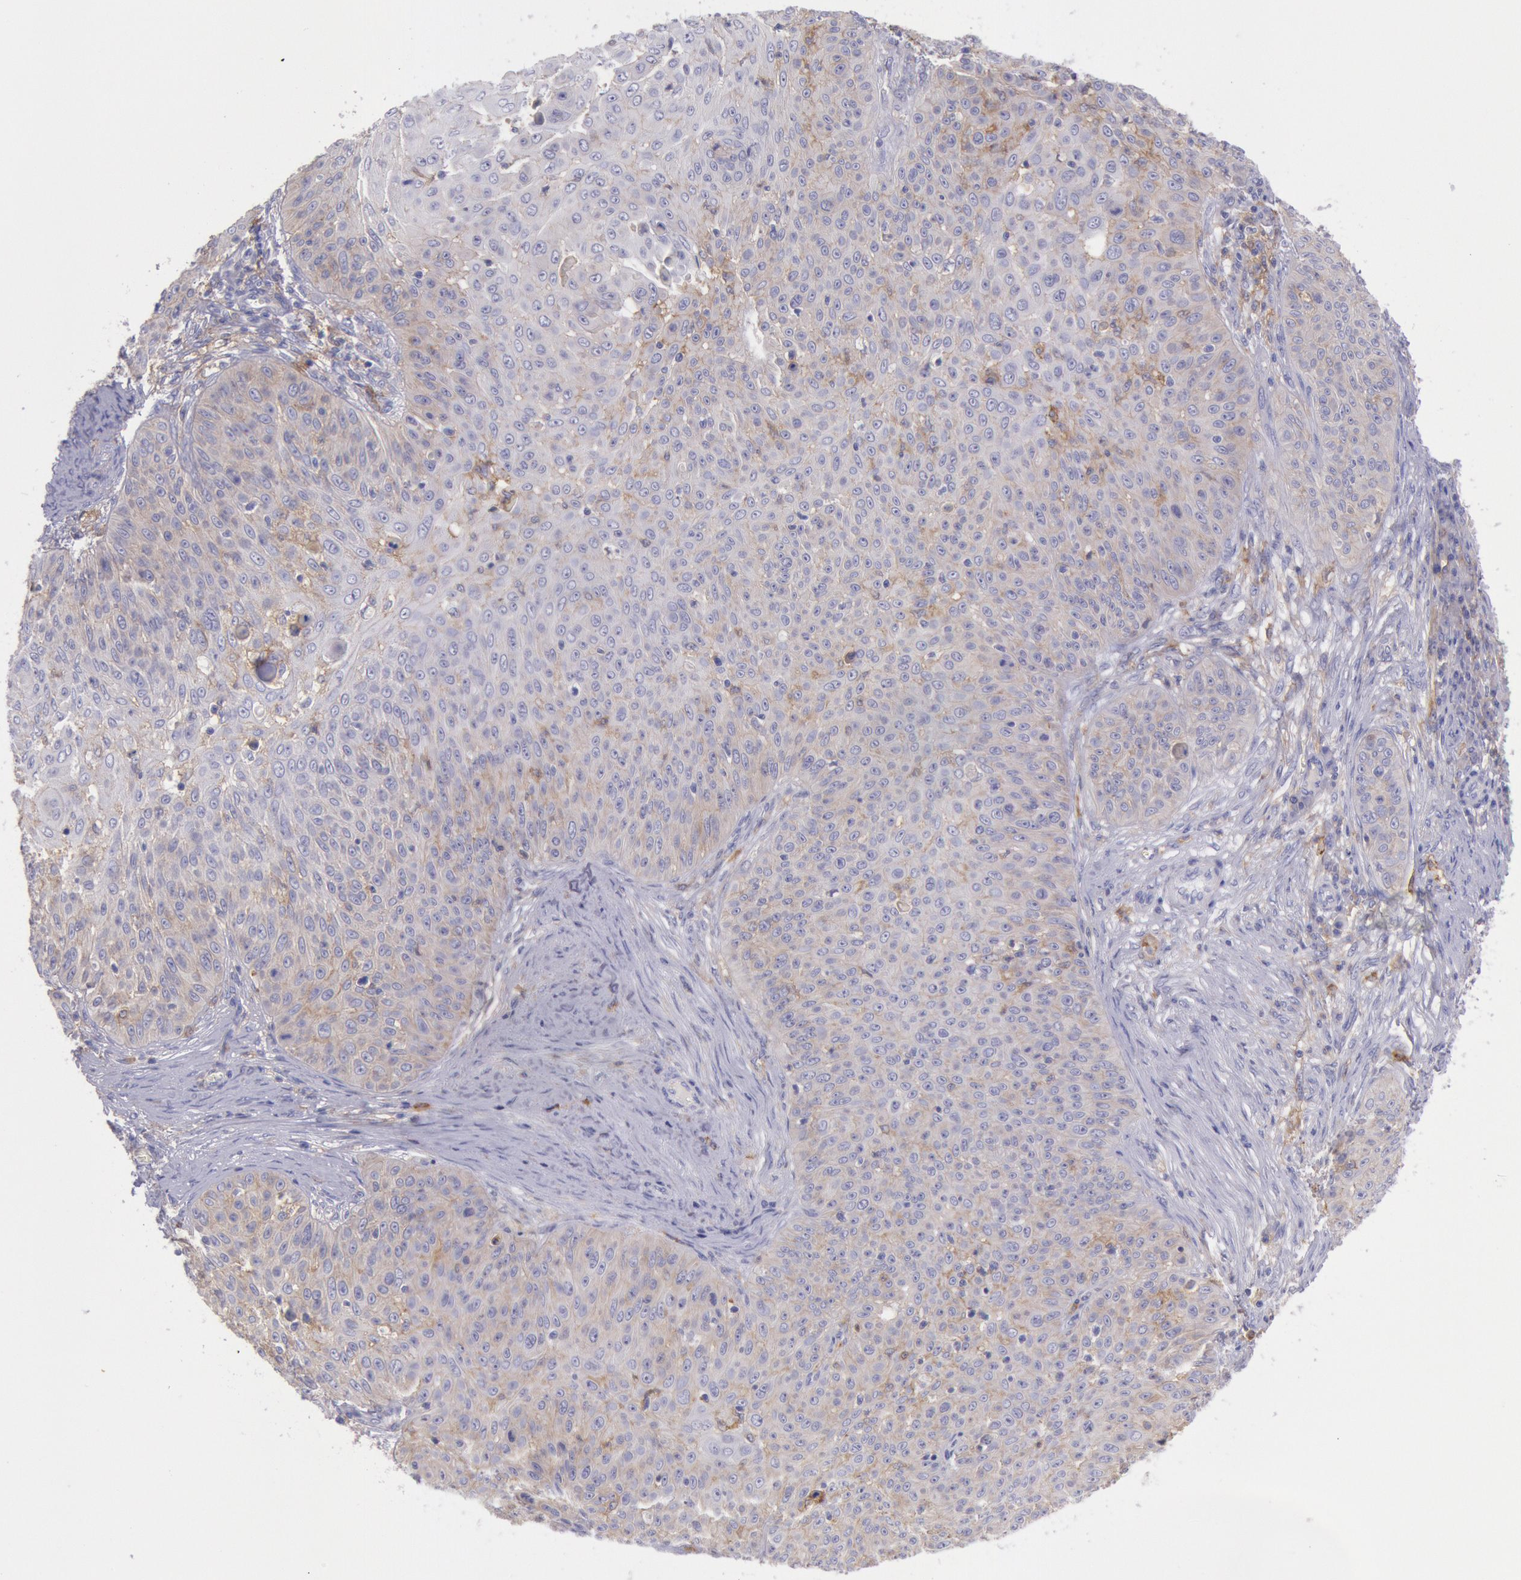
{"staining": {"intensity": "weak", "quantity": "<25%", "location": "cytoplasmic/membranous"}, "tissue": "skin cancer", "cell_type": "Tumor cells", "image_type": "cancer", "snomed": [{"axis": "morphology", "description": "Squamous cell carcinoma, NOS"}, {"axis": "topography", "description": "Skin"}], "caption": "Tumor cells are negative for brown protein staining in skin cancer (squamous cell carcinoma). The staining is performed using DAB brown chromogen with nuclei counter-stained in using hematoxylin.", "gene": "LYN", "patient": {"sex": "male", "age": 82}}